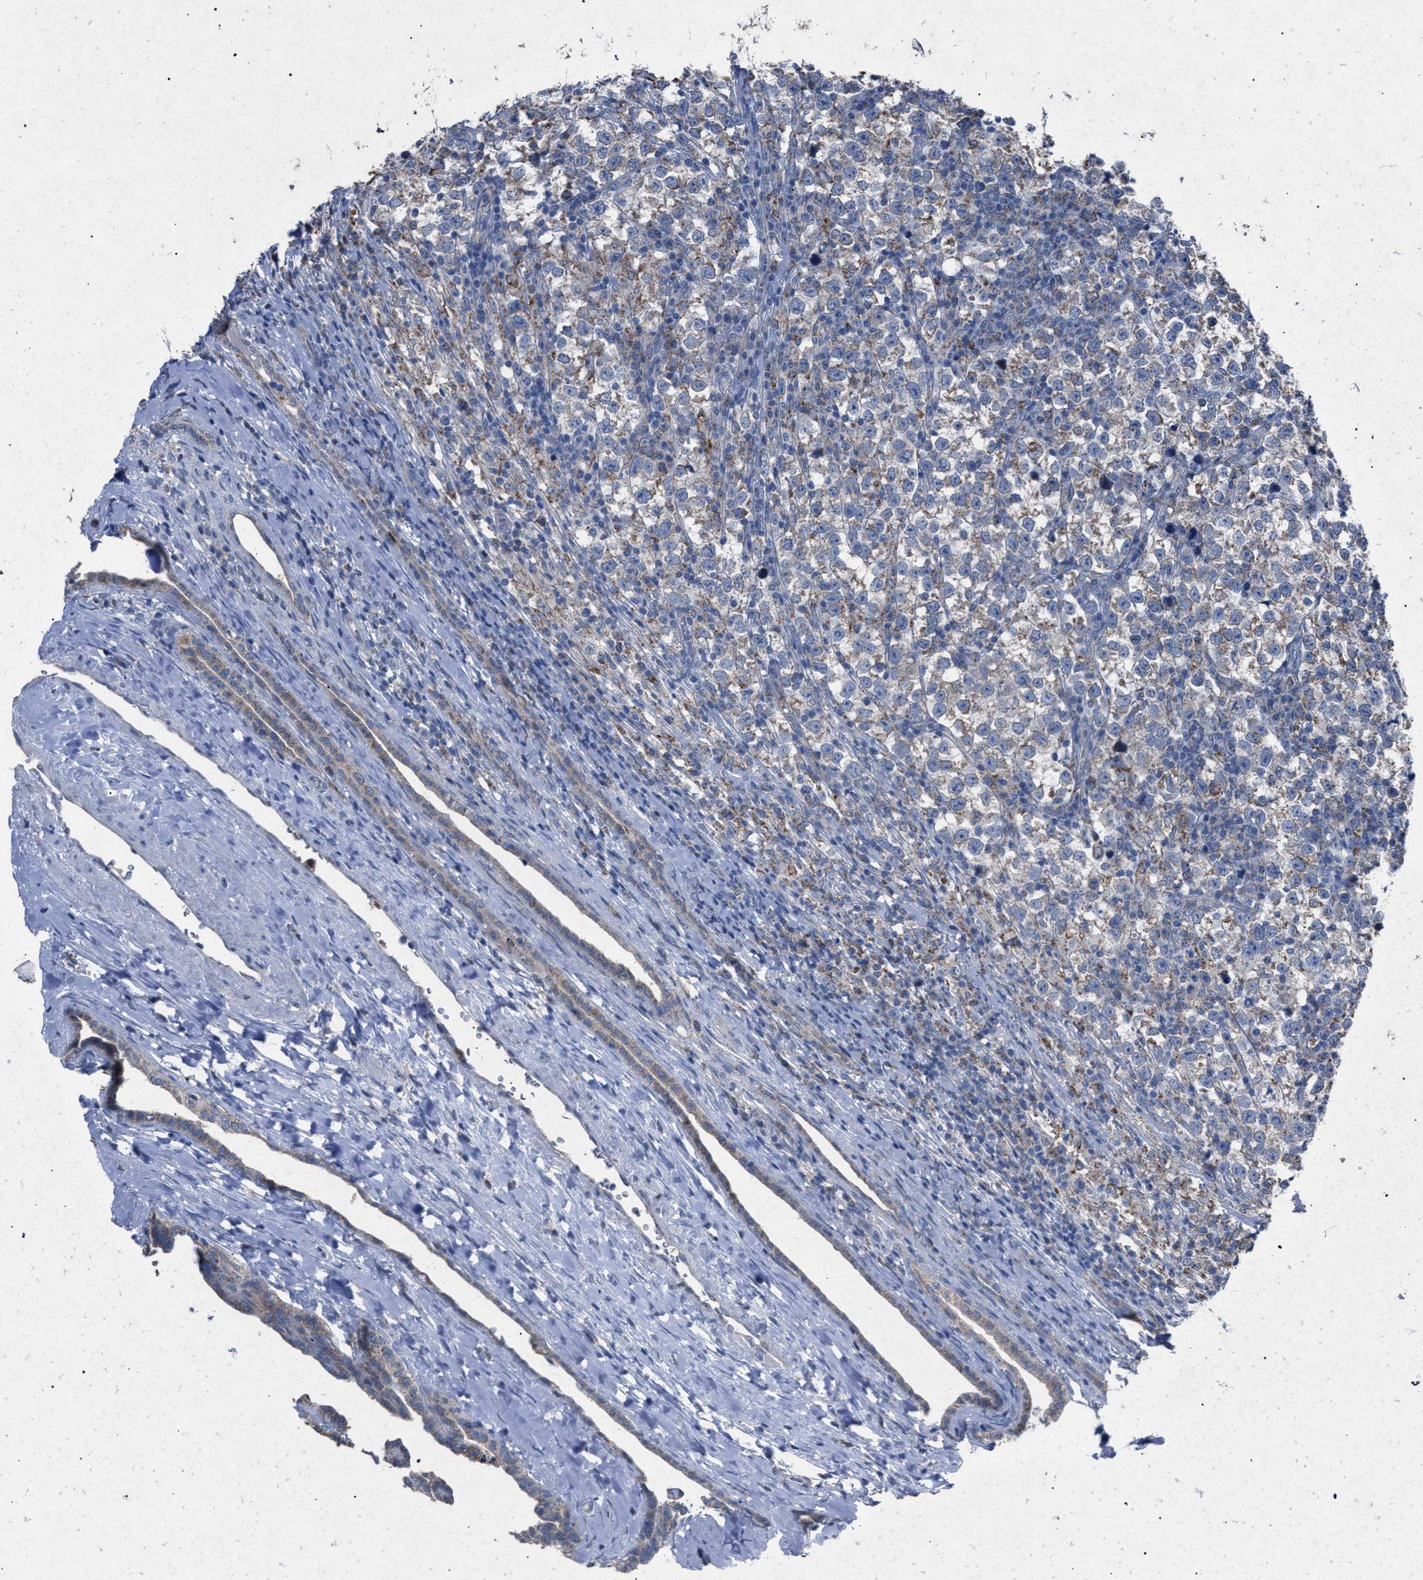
{"staining": {"intensity": "weak", "quantity": "25%-75%", "location": "cytoplasmic/membranous"}, "tissue": "testis cancer", "cell_type": "Tumor cells", "image_type": "cancer", "snomed": [{"axis": "morphology", "description": "Normal tissue, NOS"}, {"axis": "morphology", "description": "Seminoma, NOS"}, {"axis": "topography", "description": "Testis"}], "caption": "Human testis cancer stained with a brown dye displays weak cytoplasmic/membranous positive positivity in approximately 25%-75% of tumor cells.", "gene": "HSD17B4", "patient": {"sex": "male", "age": 43}}